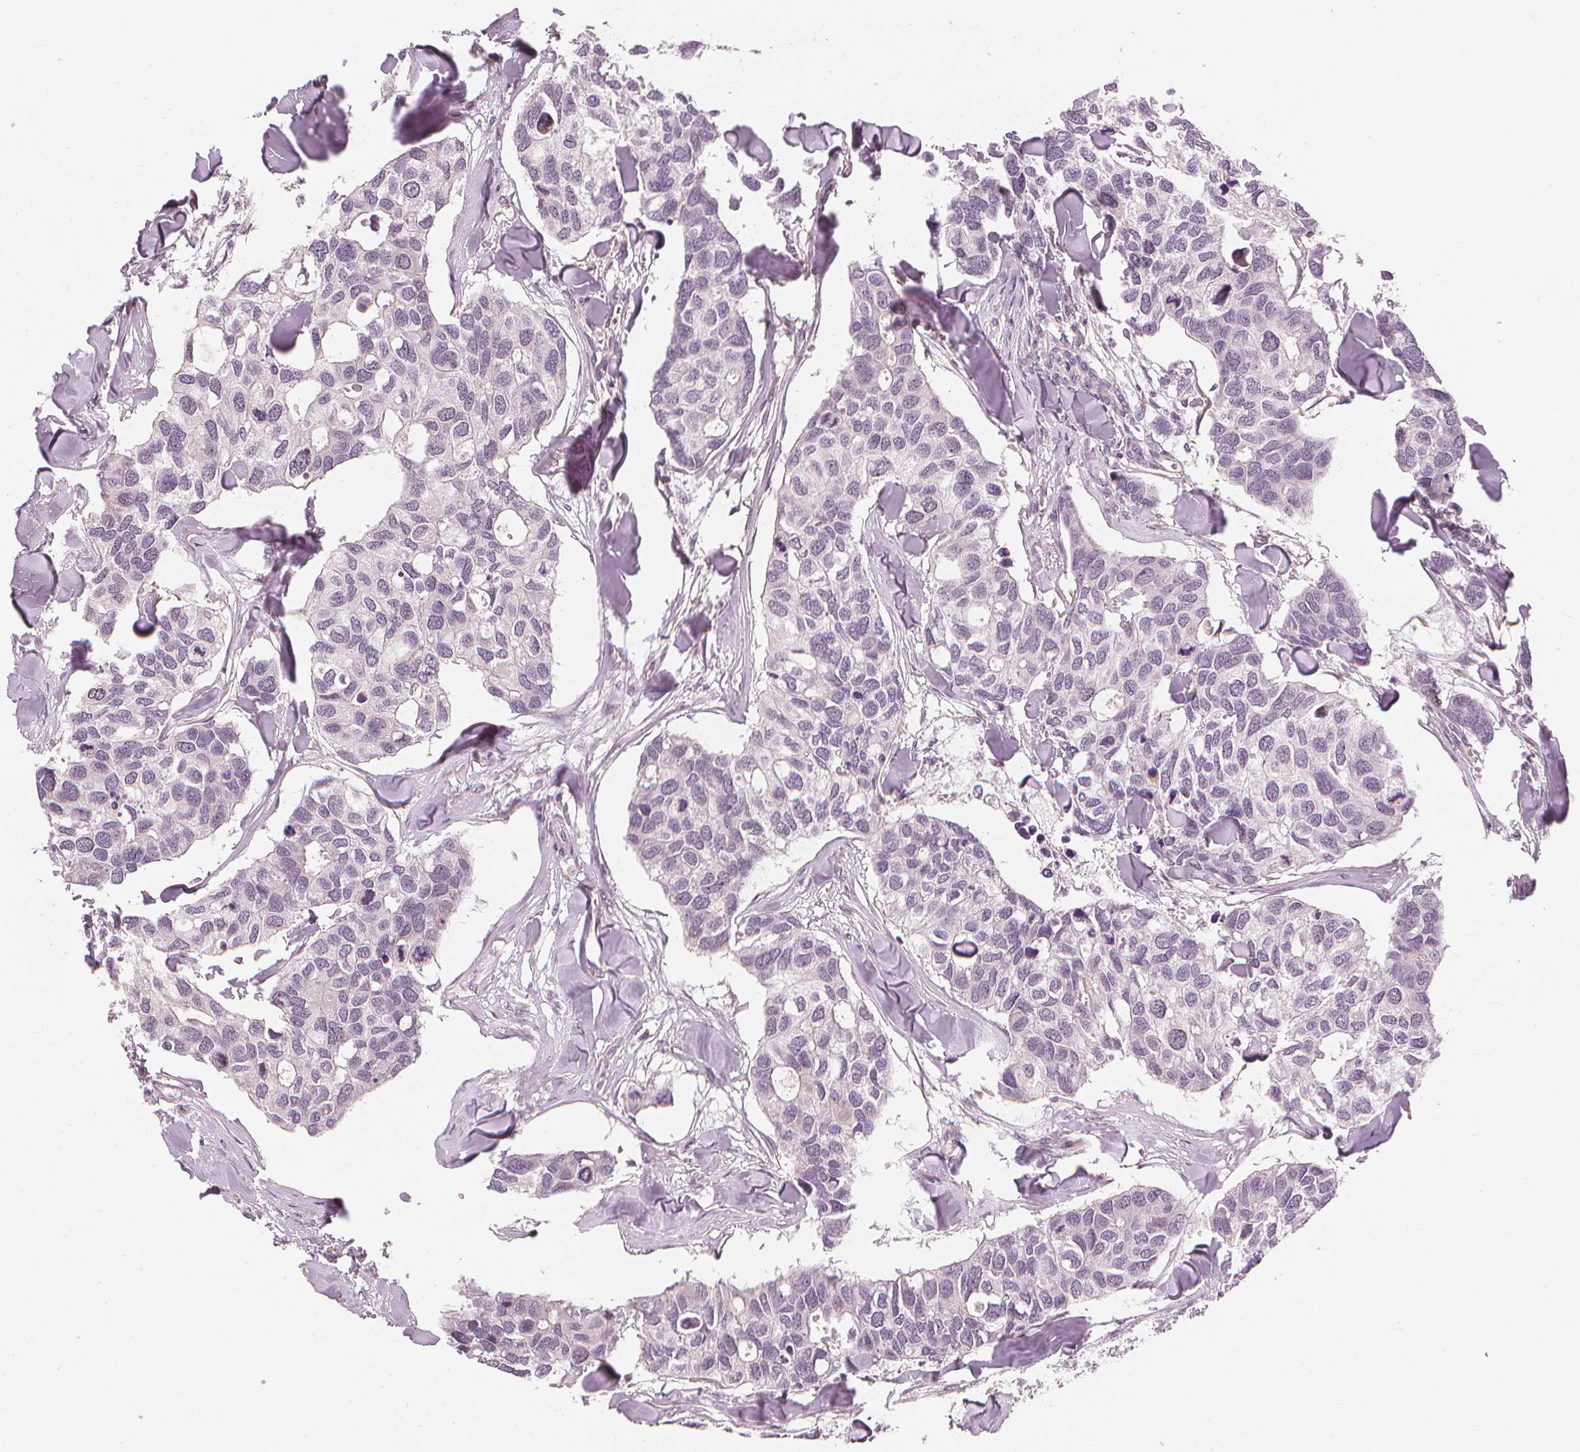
{"staining": {"intensity": "negative", "quantity": "none", "location": "none"}, "tissue": "breast cancer", "cell_type": "Tumor cells", "image_type": "cancer", "snomed": [{"axis": "morphology", "description": "Duct carcinoma"}, {"axis": "topography", "description": "Breast"}], "caption": "This is an immunohistochemistry (IHC) histopathology image of breast cancer. There is no staining in tumor cells.", "gene": "SLC34A1", "patient": {"sex": "female", "age": 83}}